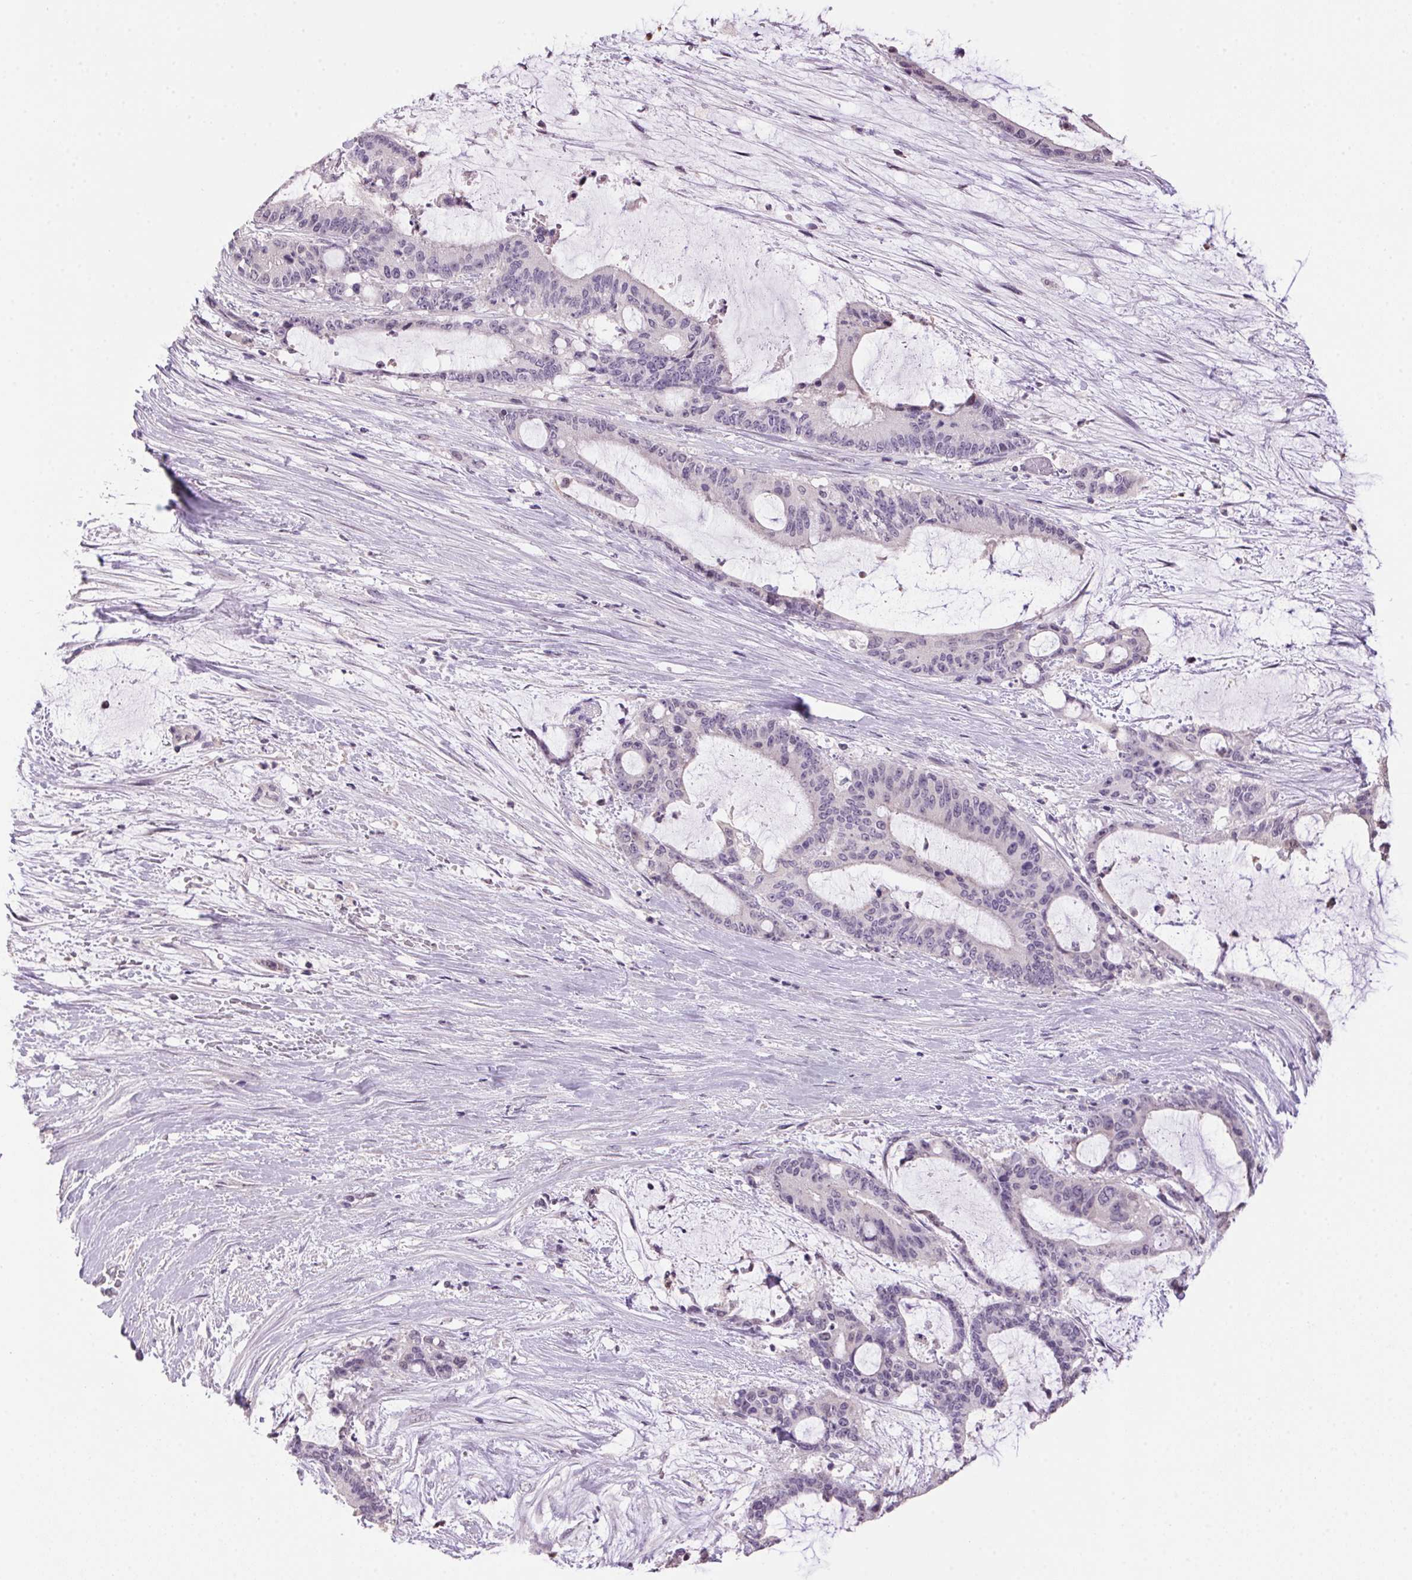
{"staining": {"intensity": "negative", "quantity": "none", "location": "none"}, "tissue": "liver cancer", "cell_type": "Tumor cells", "image_type": "cancer", "snomed": [{"axis": "morphology", "description": "Normal tissue, NOS"}, {"axis": "morphology", "description": "Cholangiocarcinoma"}, {"axis": "topography", "description": "Liver"}, {"axis": "topography", "description": "Peripheral nerve tissue"}], "caption": "There is no significant expression in tumor cells of liver cancer.", "gene": "VWA3B", "patient": {"sex": "female", "age": 73}}